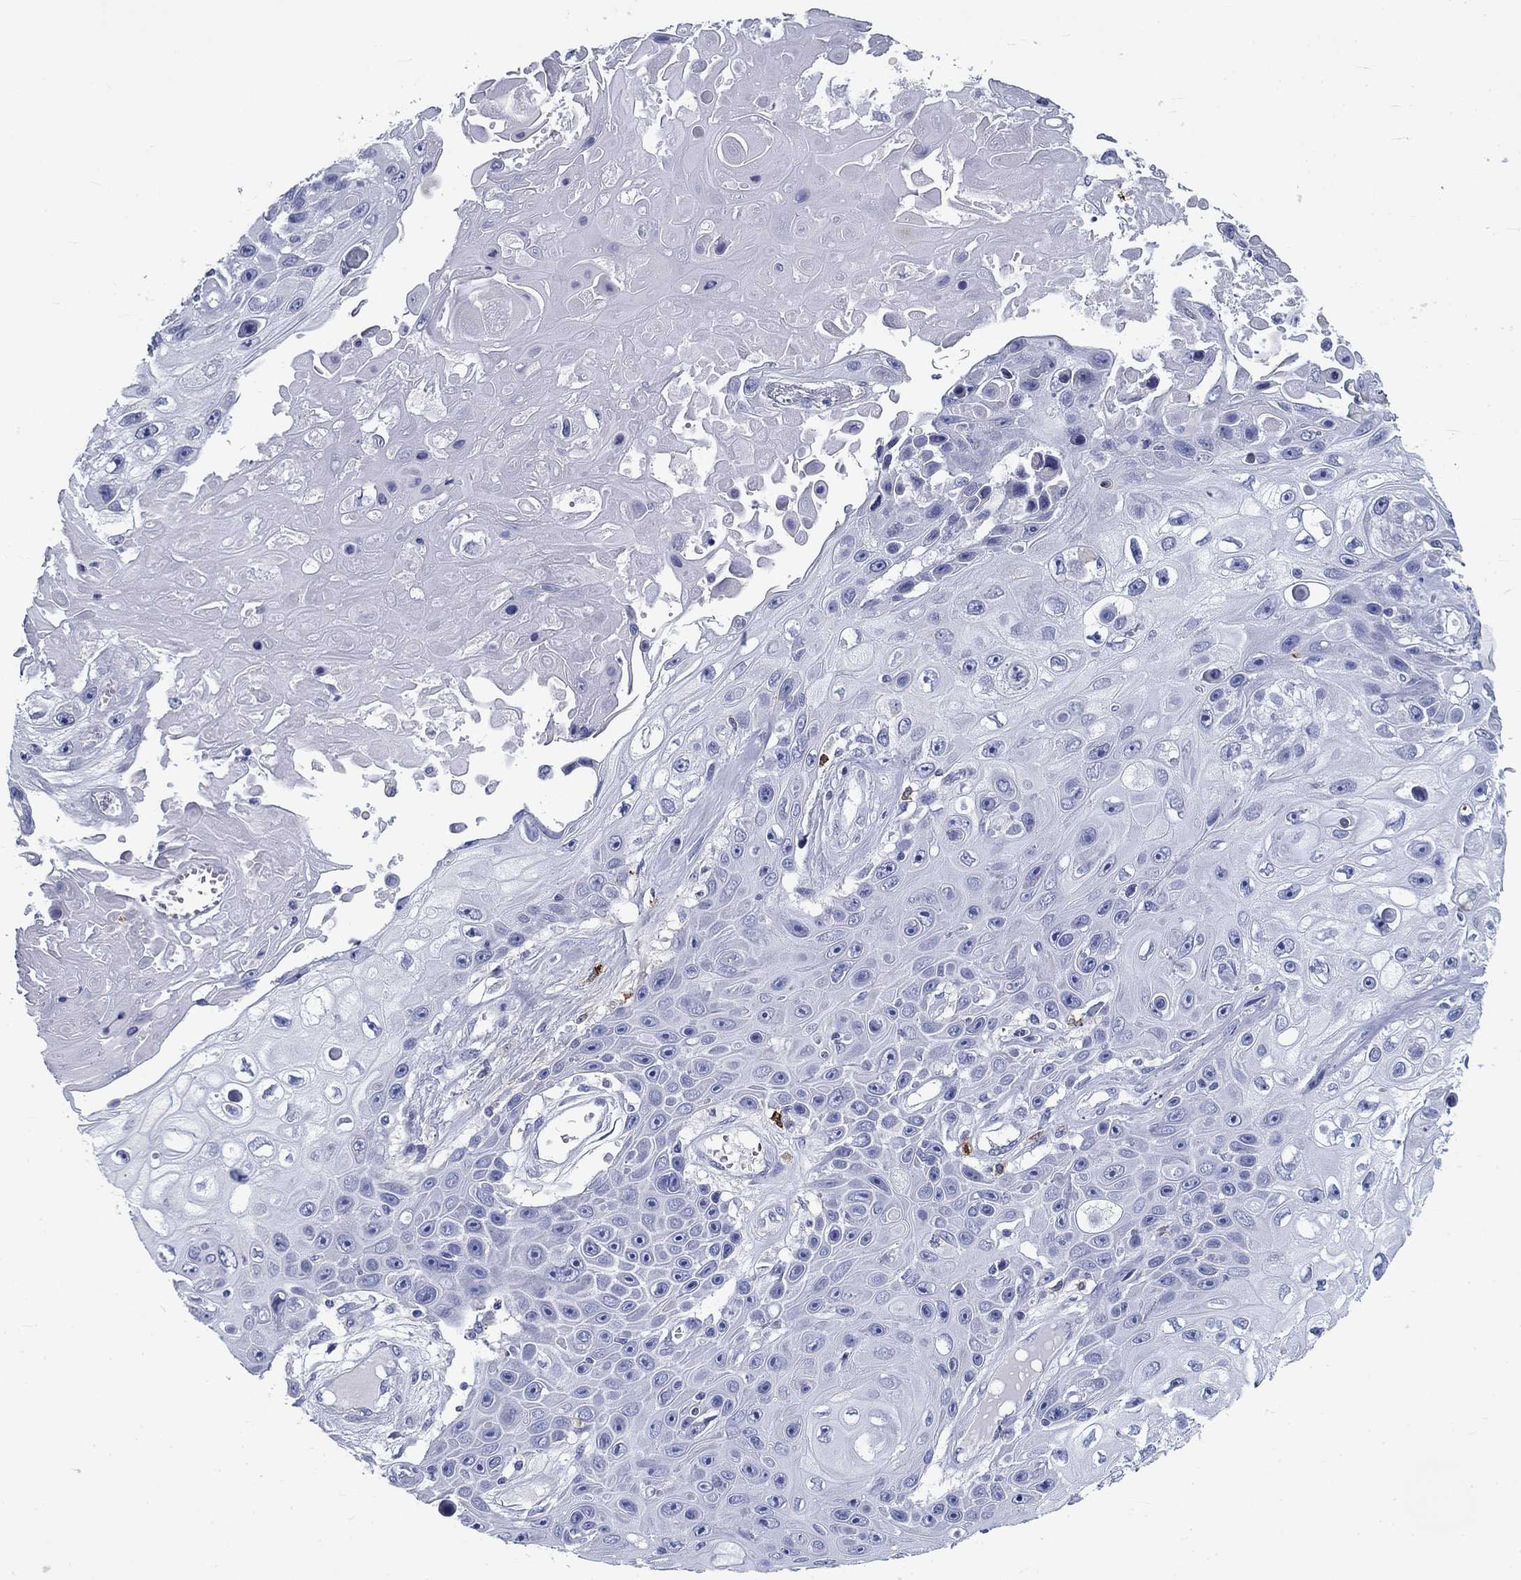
{"staining": {"intensity": "negative", "quantity": "none", "location": "none"}, "tissue": "skin cancer", "cell_type": "Tumor cells", "image_type": "cancer", "snomed": [{"axis": "morphology", "description": "Squamous cell carcinoma, NOS"}, {"axis": "topography", "description": "Skin"}], "caption": "Skin cancer was stained to show a protein in brown. There is no significant expression in tumor cells. (DAB IHC, high magnification).", "gene": "CD40LG", "patient": {"sex": "male", "age": 82}}